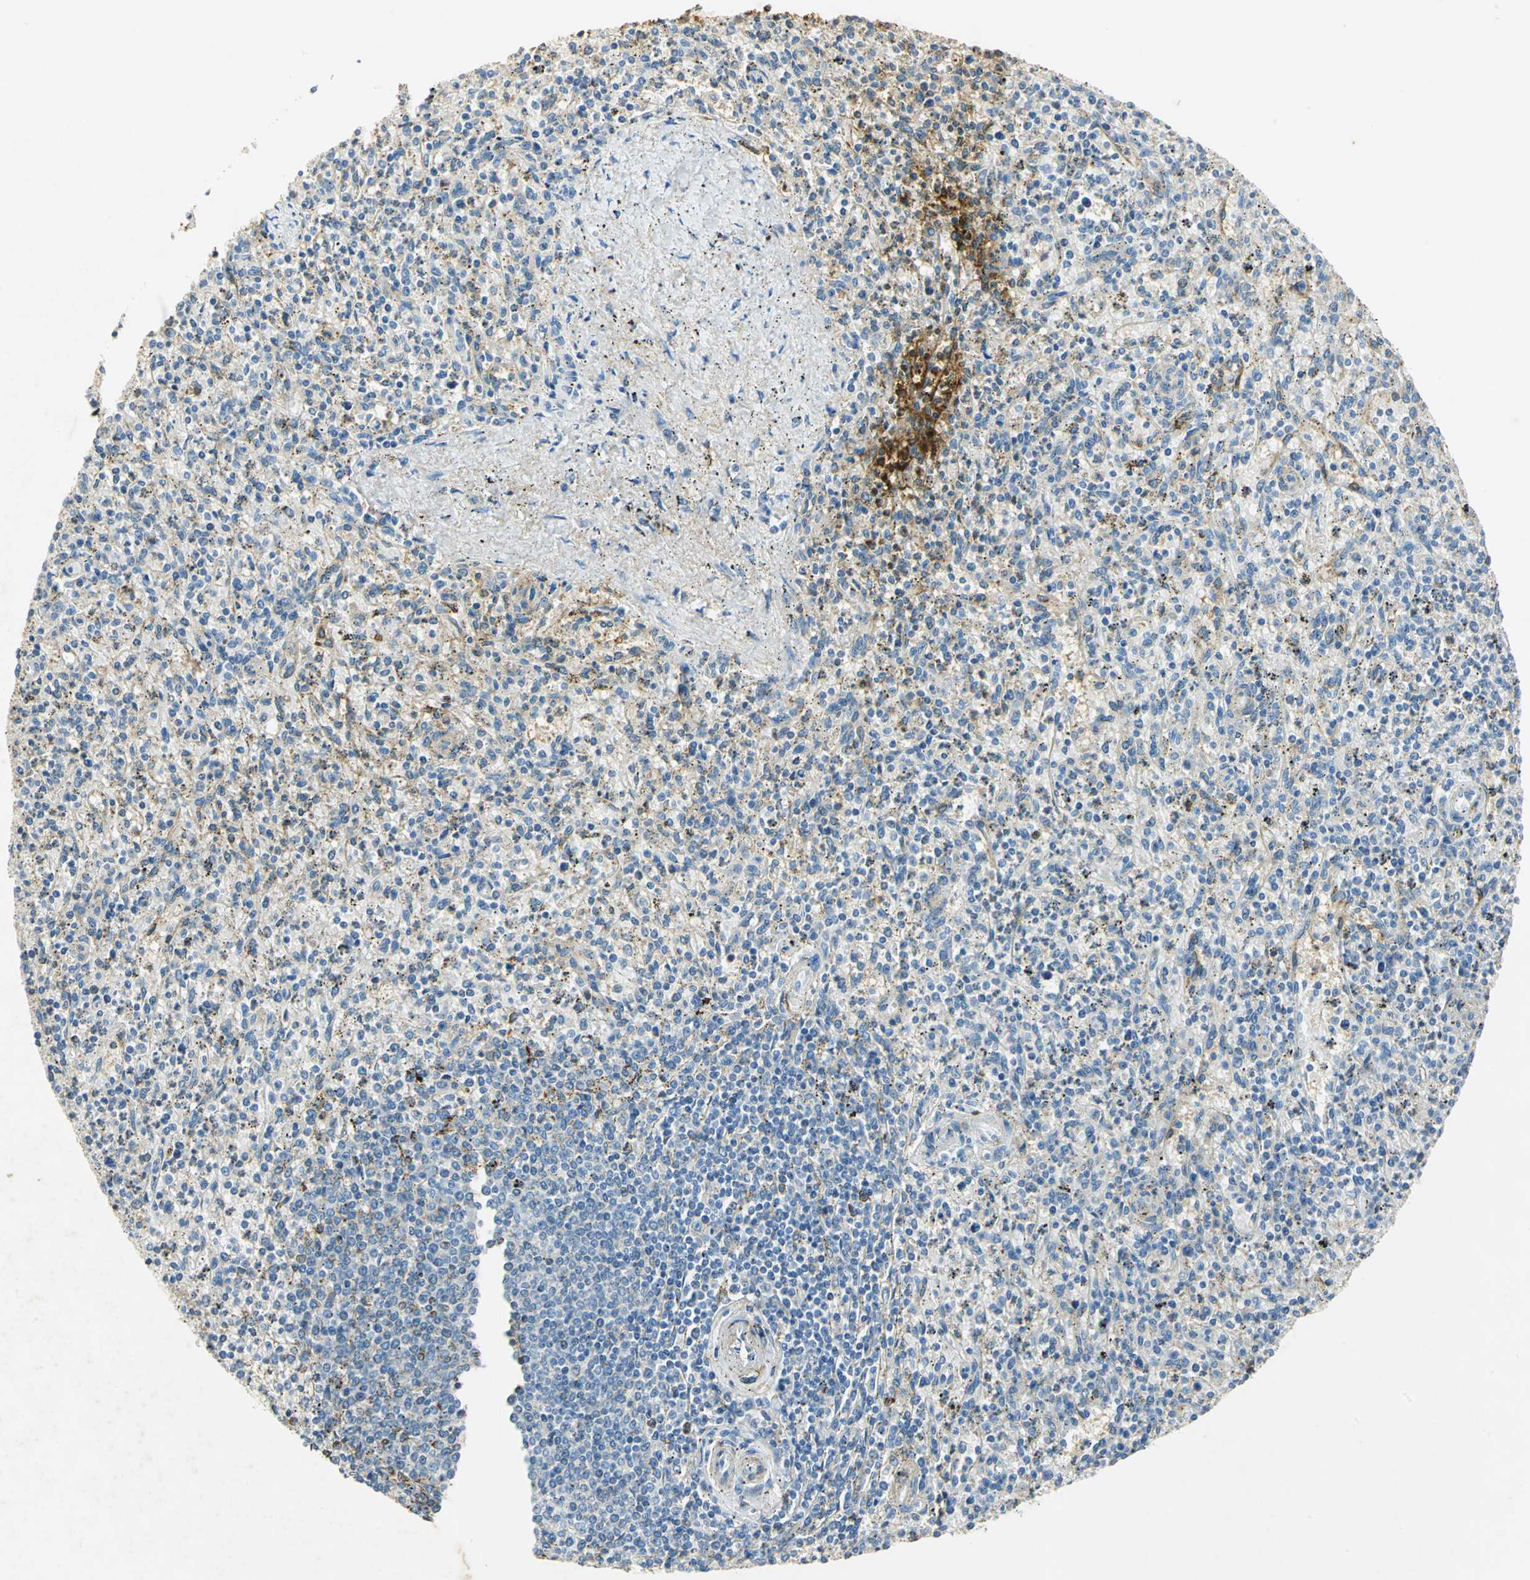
{"staining": {"intensity": "negative", "quantity": "none", "location": "none"}, "tissue": "spleen", "cell_type": "Cells in red pulp", "image_type": "normal", "snomed": [{"axis": "morphology", "description": "Normal tissue, NOS"}, {"axis": "topography", "description": "Spleen"}], "caption": "IHC photomicrograph of unremarkable spleen: spleen stained with DAB exhibits no significant protein positivity in cells in red pulp. (Brightfield microscopy of DAB (3,3'-diaminobenzidine) IHC at high magnification).", "gene": "ANXA4", "patient": {"sex": "male", "age": 72}}